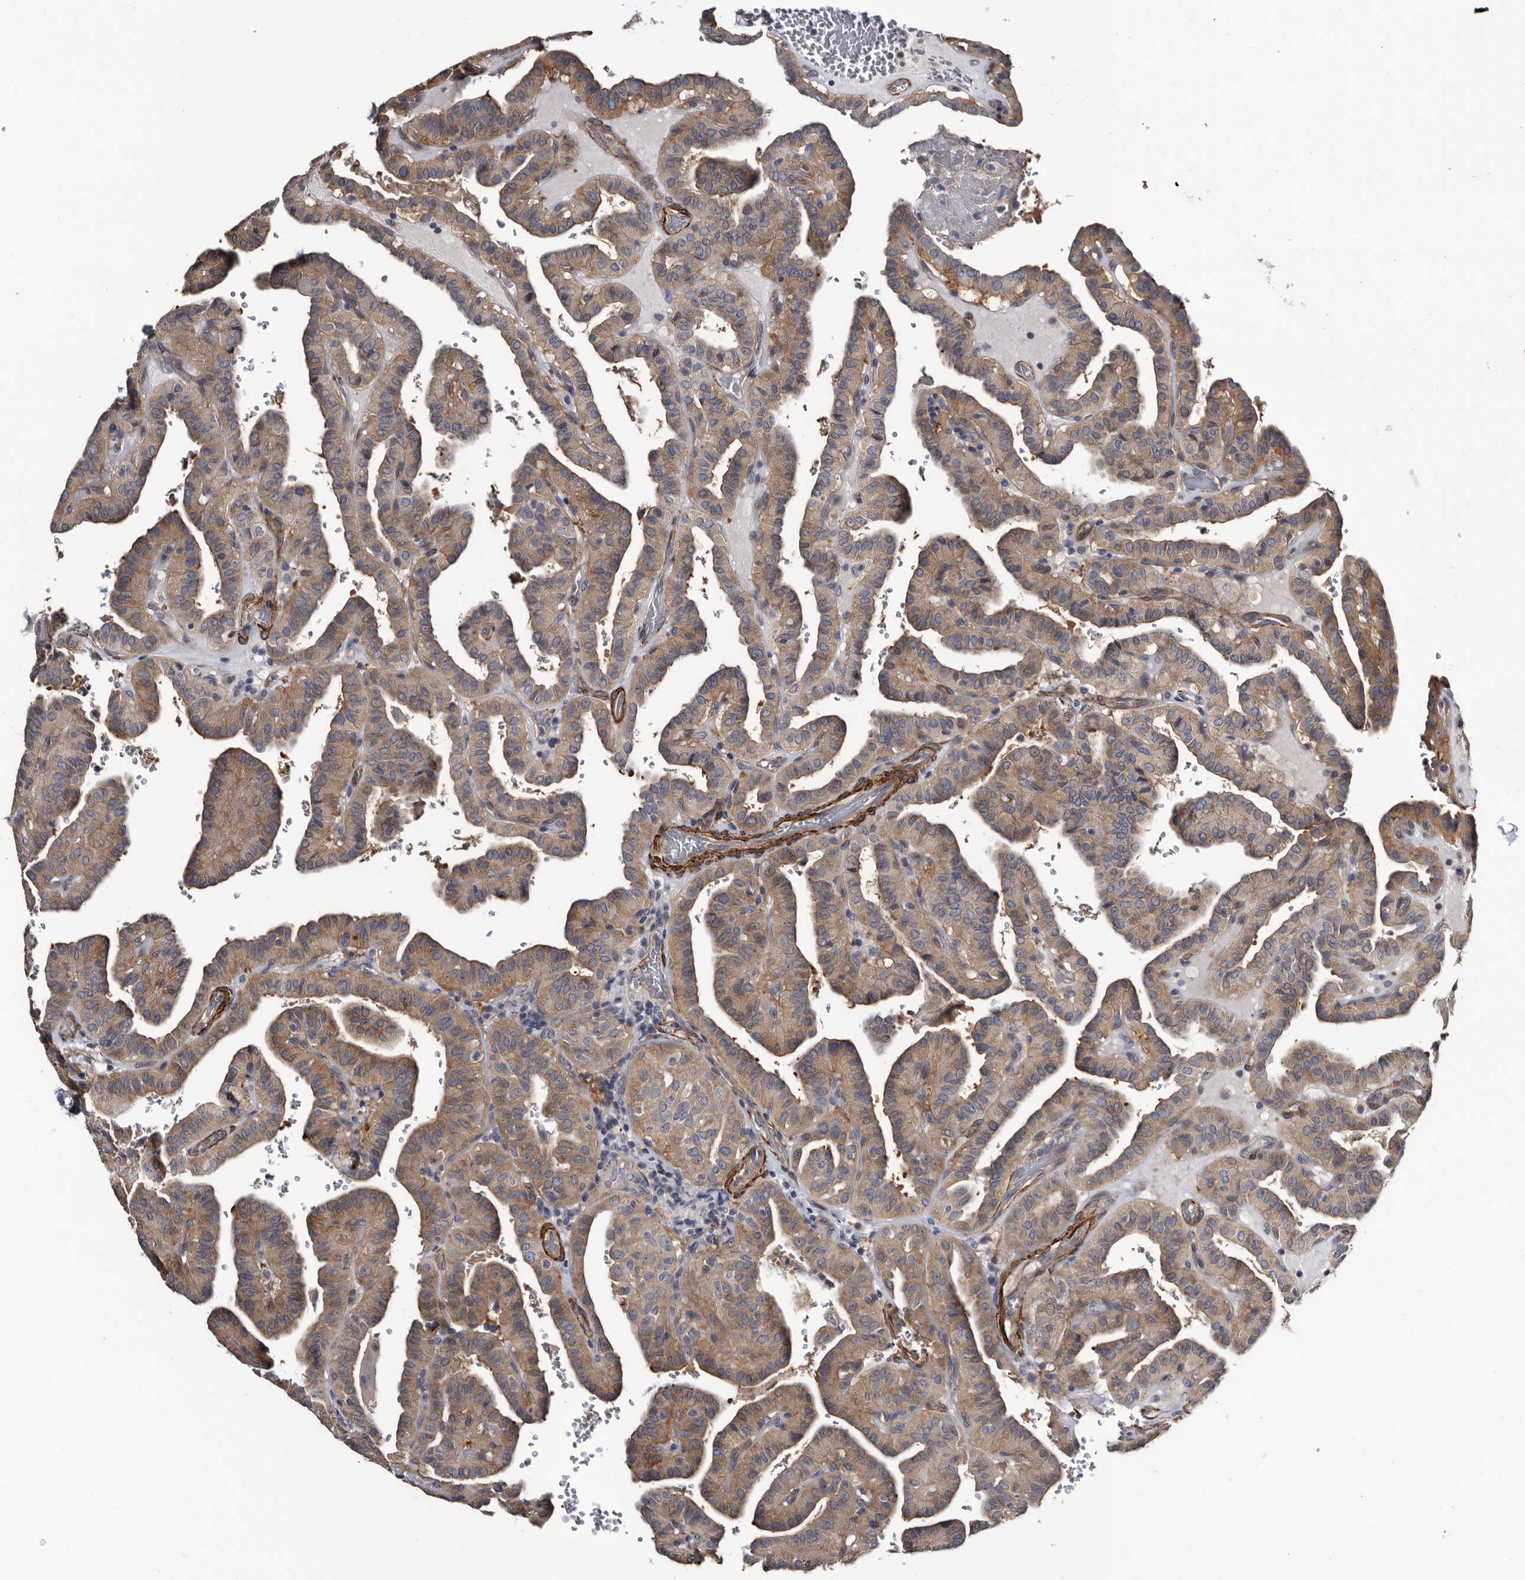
{"staining": {"intensity": "weak", "quantity": ">75%", "location": "cytoplasmic/membranous"}, "tissue": "thyroid cancer", "cell_type": "Tumor cells", "image_type": "cancer", "snomed": [{"axis": "morphology", "description": "Papillary adenocarcinoma, NOS"}, {"axis": "topography", "description": "Thyroid gland"}], "caption": "Immunohistochemical staining of papillary adenocarcinoma (thyroid) demonstrates weak cytoplasmic/membranous protein expression in approximately >75% of tumor cells.", "gene": "IARS1", "patient": {"sex": "male", "age": 77}}